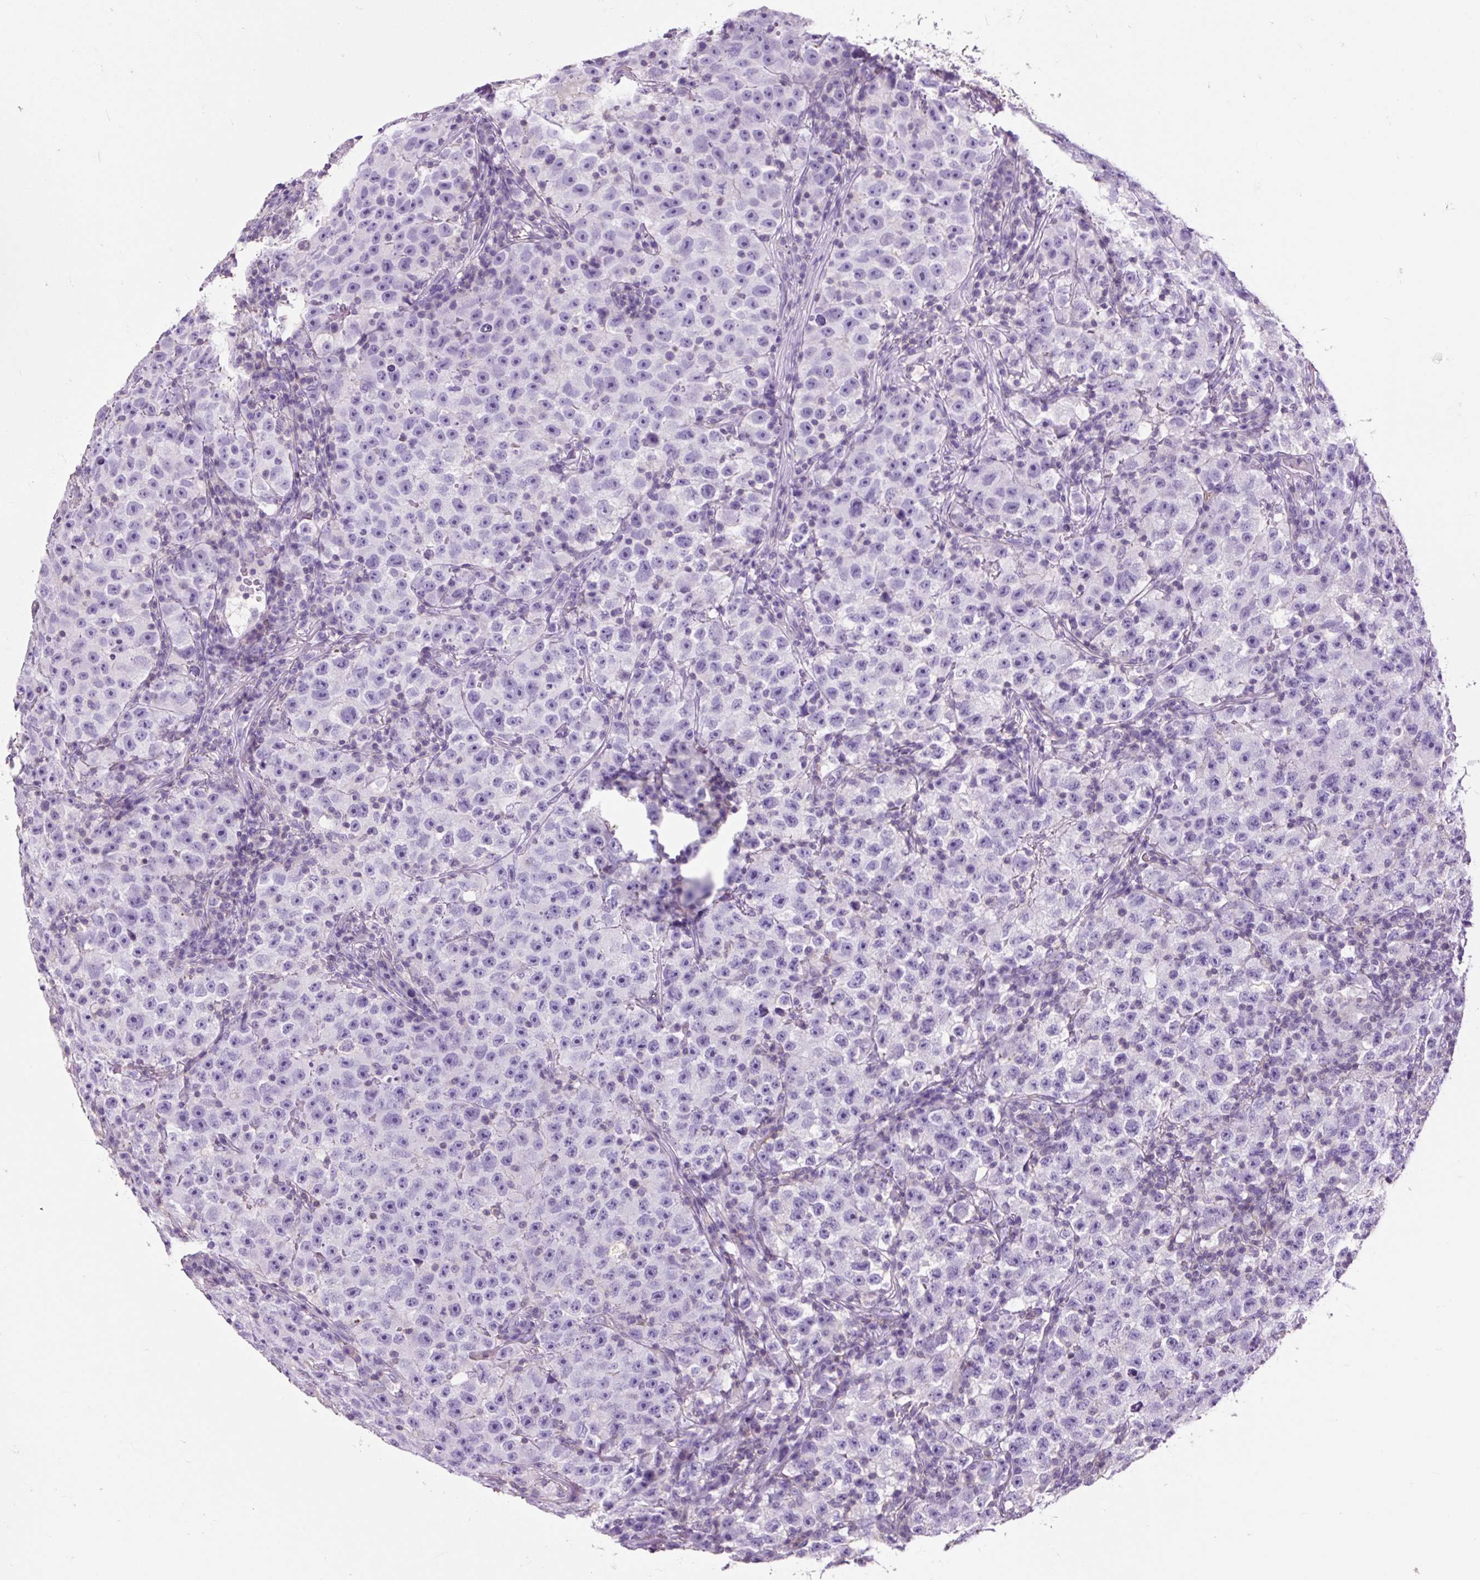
{"staining": {"intensity": "negative", "quantity": "none", "location": "none"}, "tissue": "testis cancer", "cell_type": "Tumor cells", "image_type": "cancer", "snomed": [{"axis": "morphology", "description": "Seminoma, NOS"}, {"axis": "topography", "description": "Testis"}], "caption": "Immunohistochemical staining of human testis seminoma displays no significant positivity in tumor cells.", "gene": "OR10A7", "patient": {"sex": "male", "age": 22}}